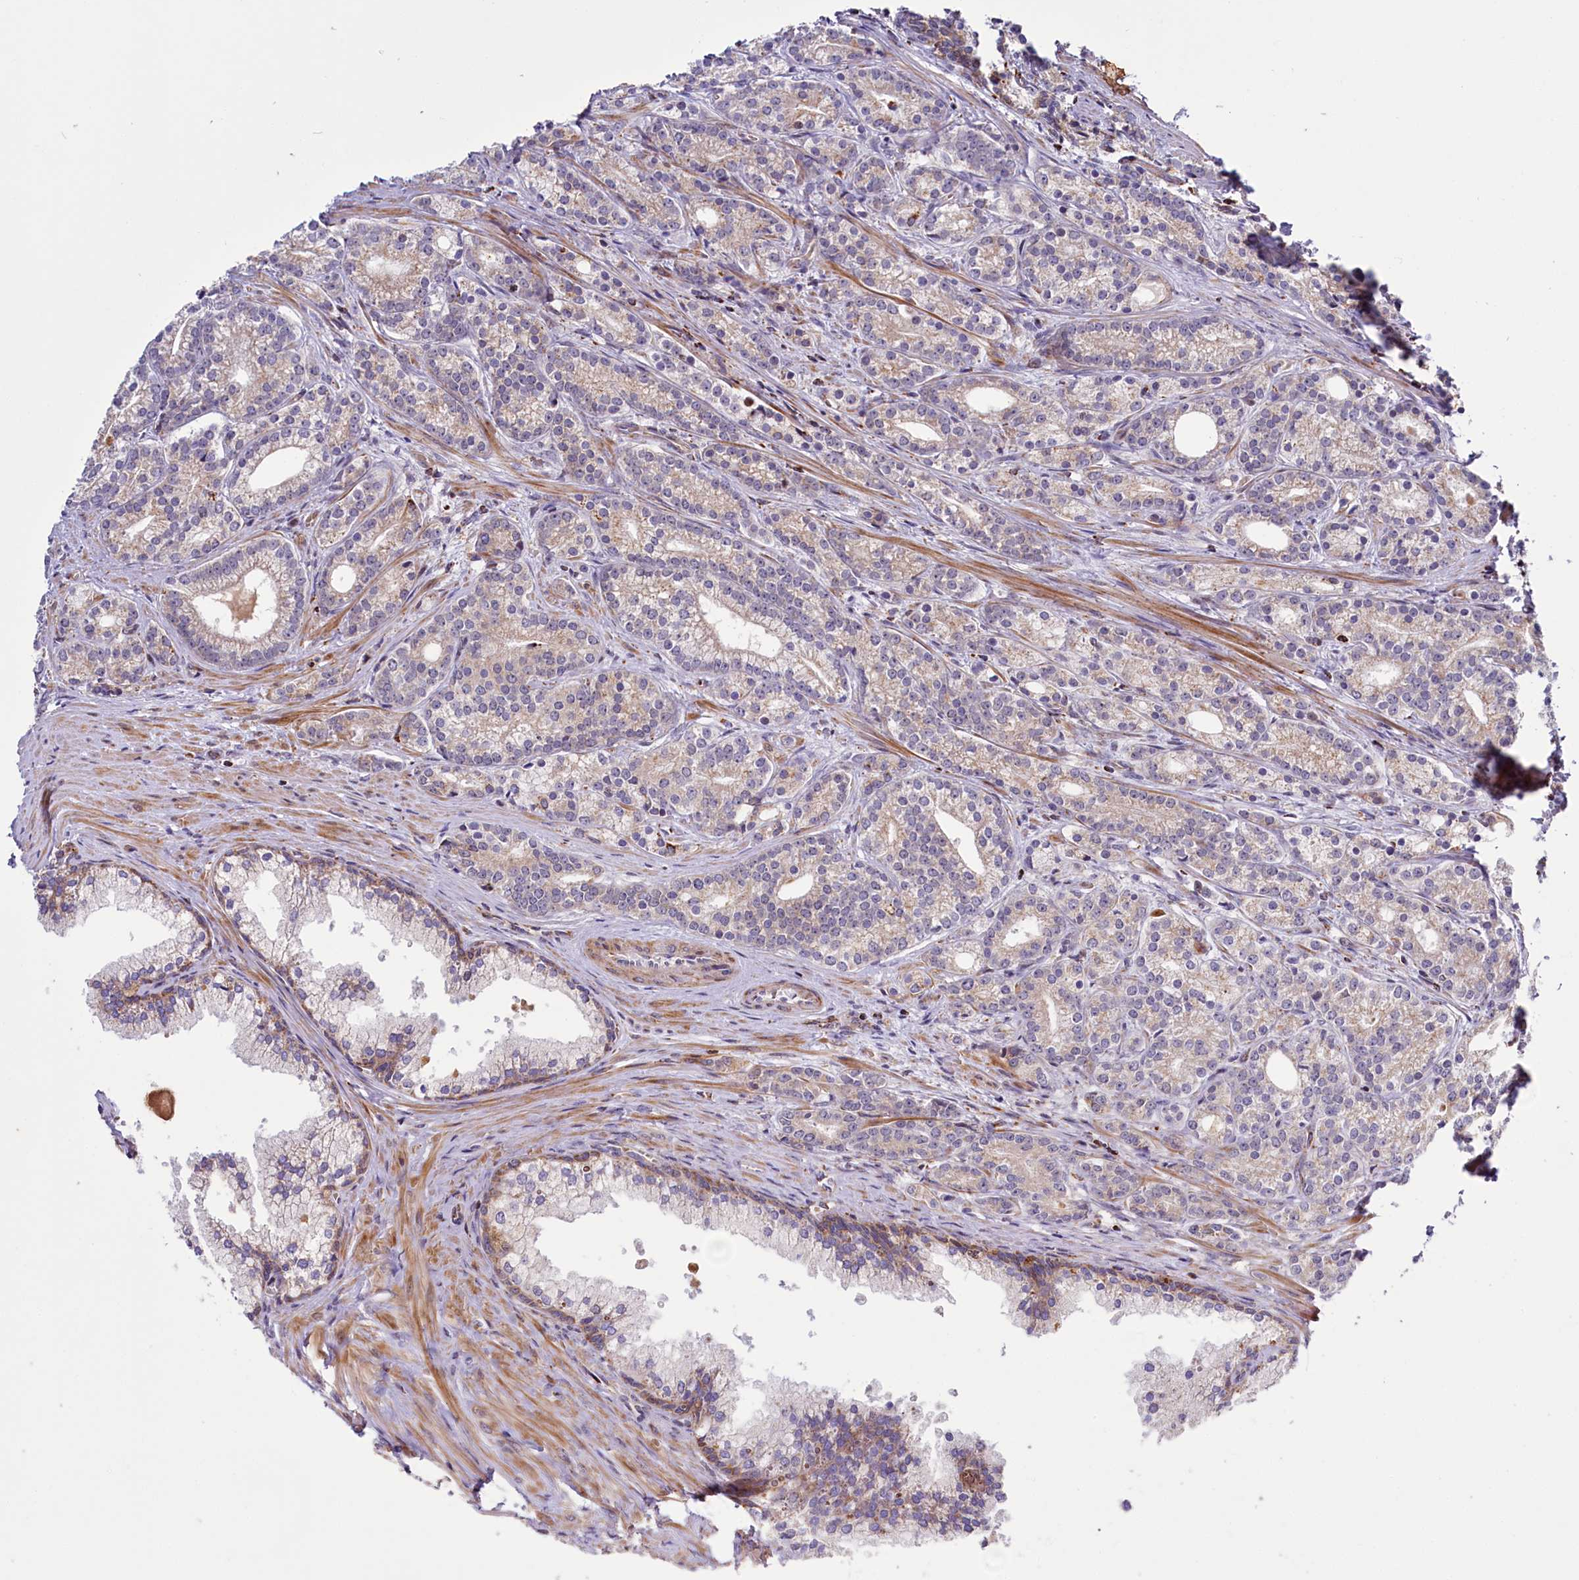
{"staining": {"intensity": "weak", "quantity": "25%-75%", "location": "cytoplasmic/membranous"}, "tissue": "prostate cancer", "cell_type": "Tumor cells", "image_type": "cancer", "snomed": [{"axis": "morphology", "description": "Adenocarcinoma, Low grade"}, {"axis": "topography", "description": "Prostate"}], "caption": "Protein staining by immunohistochemistry exhibits weak cytoplasmic/membranous staining in about 25%-75% of tumor cells in prostate adenocarcinoma (low-grade). (IHC, brightfield microscopy, high magnification).", "gene": "DYNC2H1", "patient": {"sex": "male", "age": 71}}